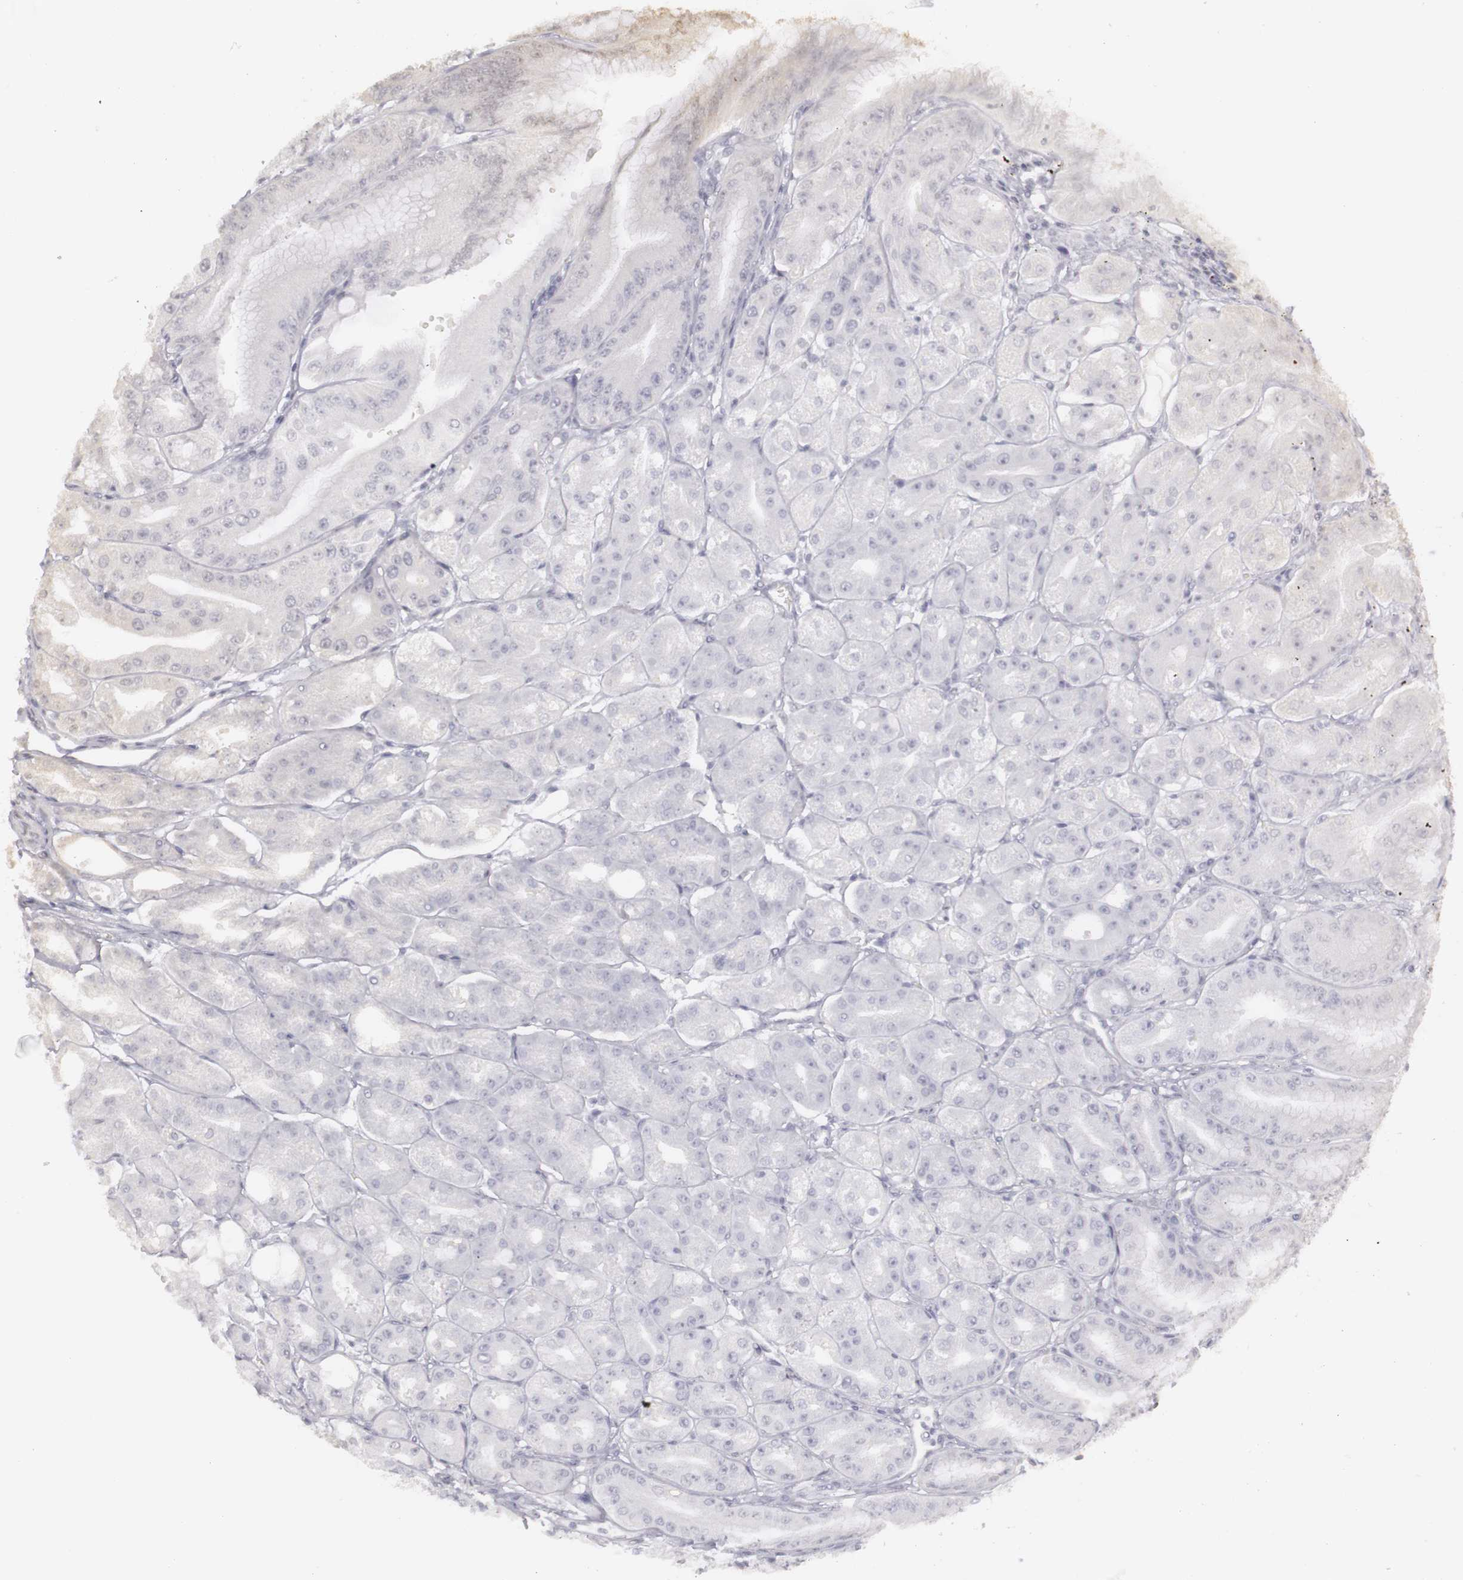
{"staining": {"intensity": "moderate", "quantity": ">75%", "location": "cytoplasmic/membranous,nuclear"}, "tissue": "stomach", "cell_type": "Glandular cells", "image_type": "normal", "snomed": [{"axis": "morphology", "description": "Normal tissue, NOS"}, {"axis": "topography", "description": "Stomach, lower"}], "caption": "The immunohistochemical stain highlights moderate cytoplasmic/membranous,nuclear staining in glandular cells of unremarkable stomach. (DAB IHC with brightfield microscopy, high magnification).", "gene": "PLEKHA1", "patient": {"sex": "male", "age": 71}}